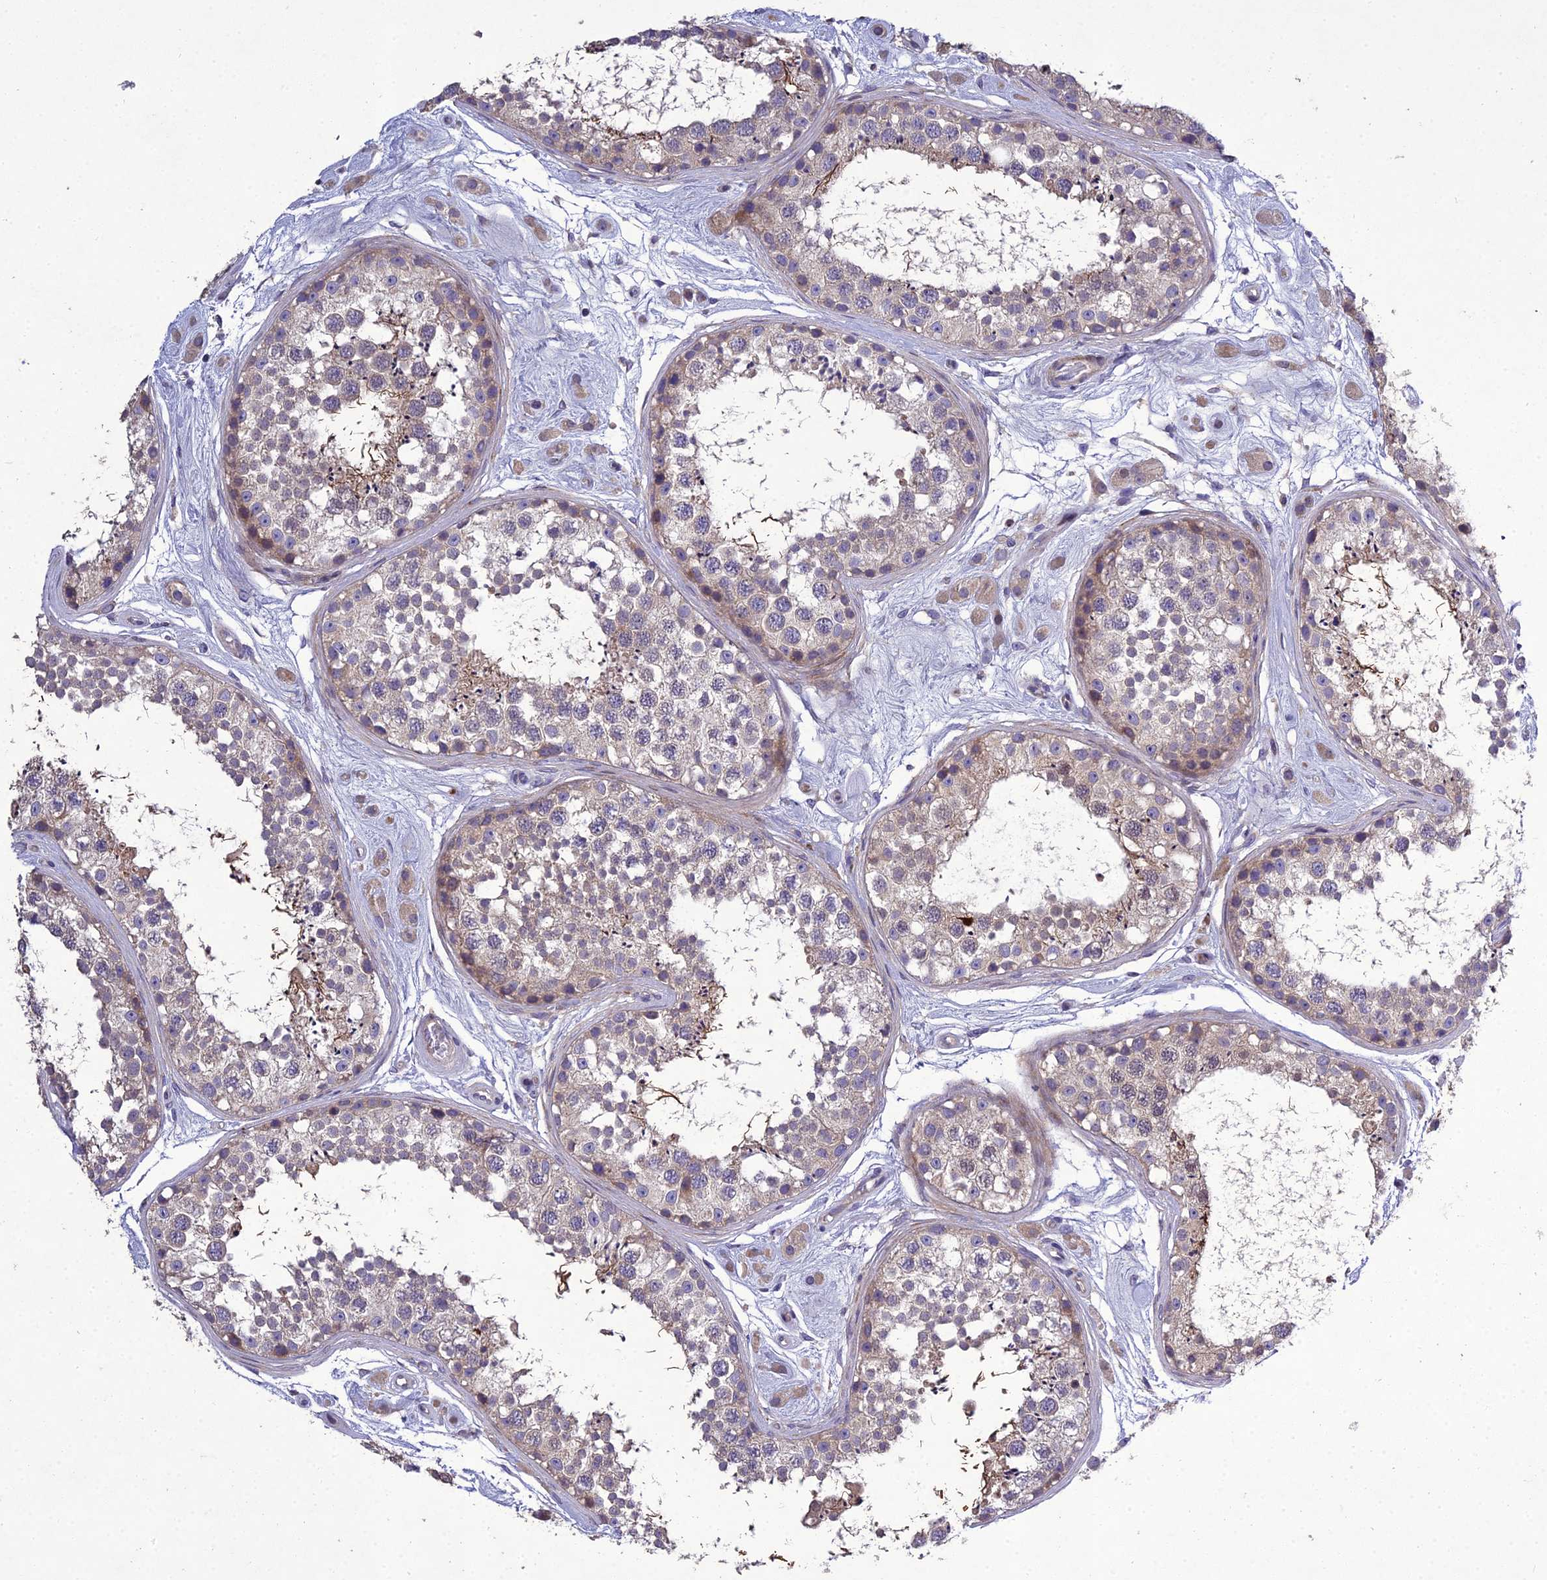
{"staining": {"intensity": "negative", "quantity": "none", "location": "none"}, "tissue": "testis", "cell_type": "Cells in seminiferous ducts", "image_type": "normal", "snomed": [{"axis": "morphology", "description": "Normal tissue, NOS"}, {"axis": "topography", "description": "Testis"}], "caption": "An IHC image of benign testis is shown. There is no staining in cells in seminiferous ducts of testis. (IHC, brightfield microscopy, high magnification).", "gene": "ADIPOR2", "patient": {"sex": "male", "age": 25}}